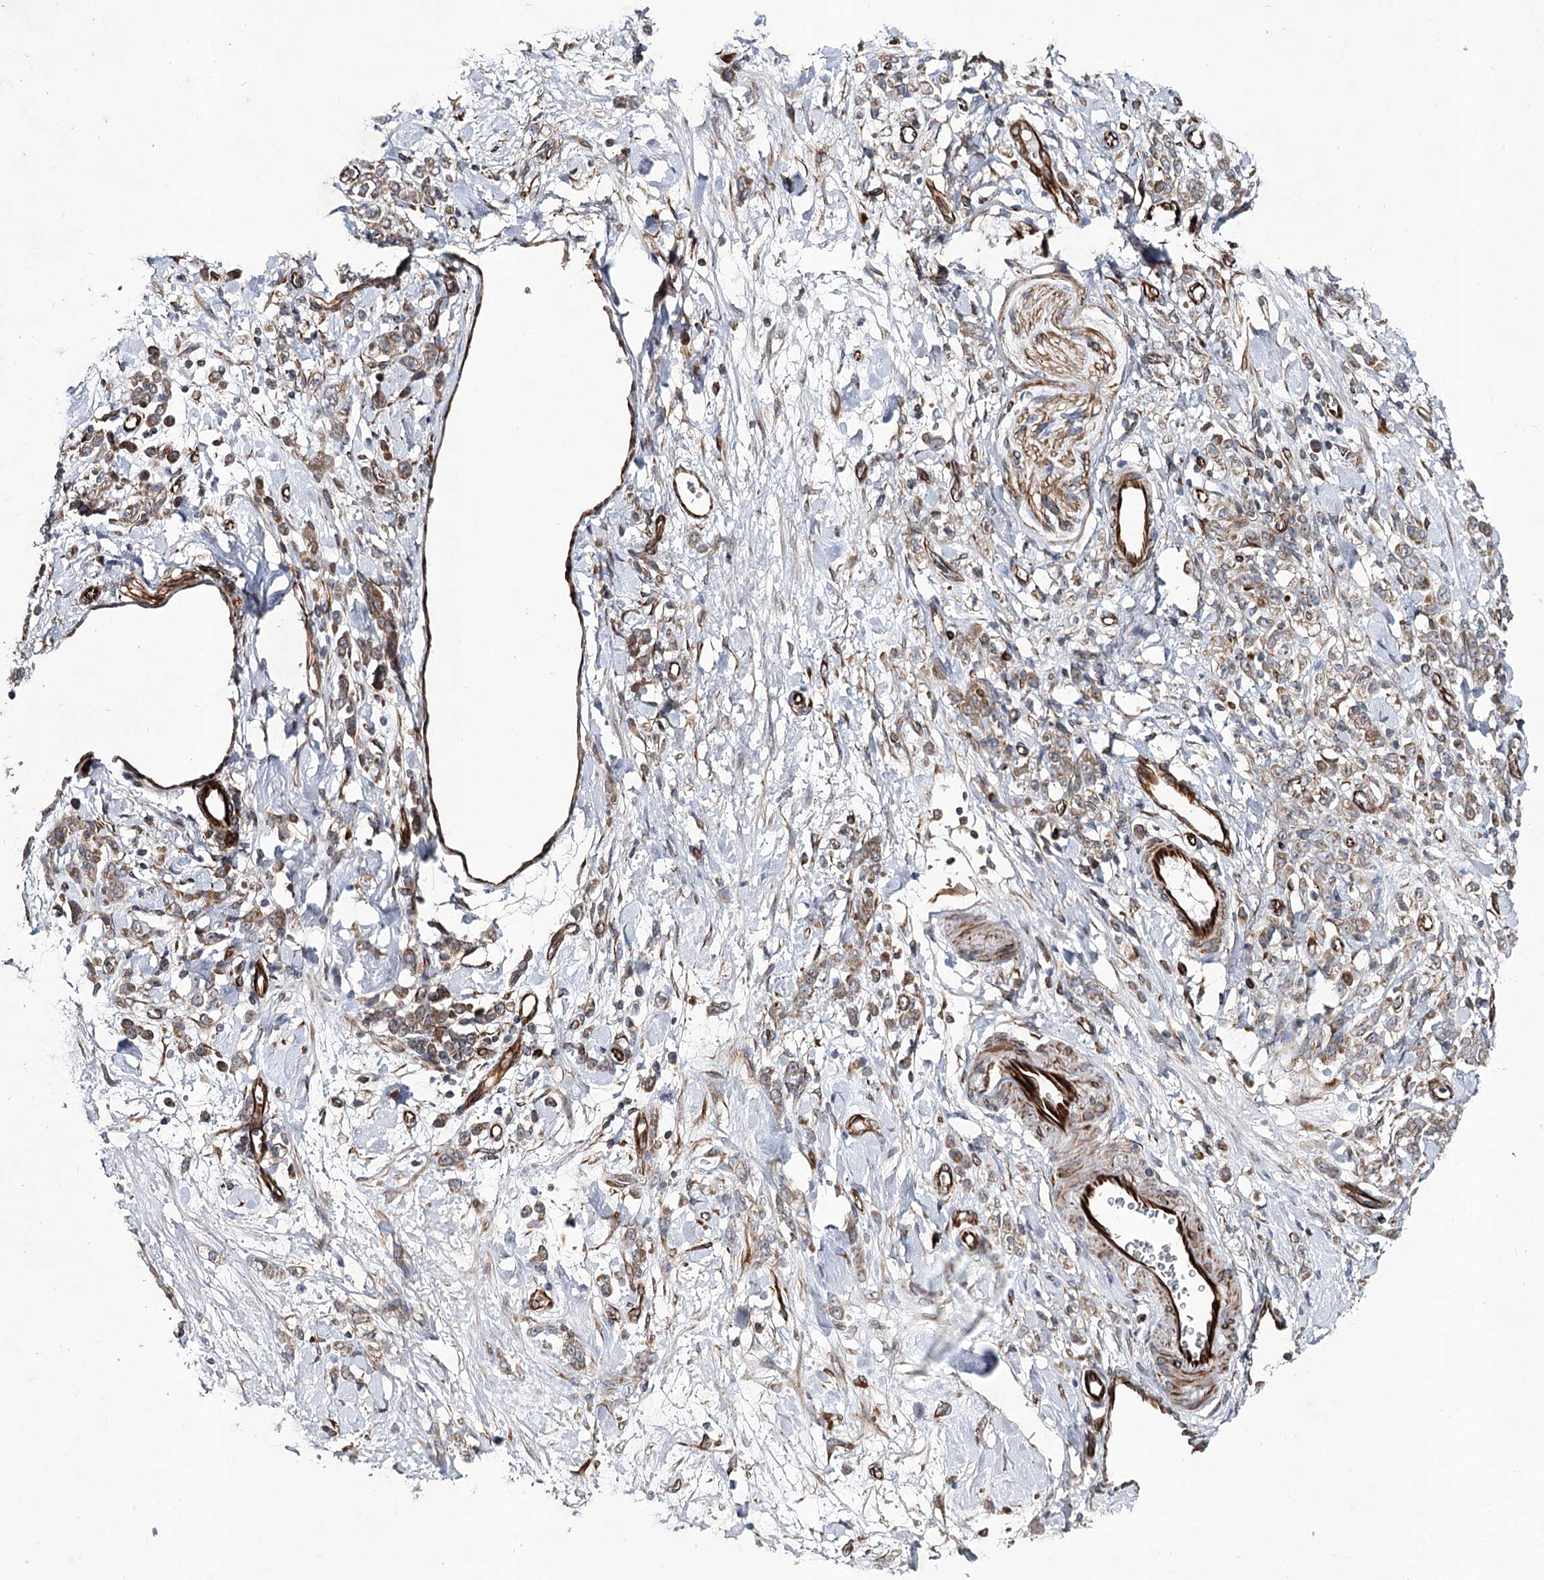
{"staining": {"intensity": "moderate", "quantity": ">75%", "location": "cytoplasmic/membranous"}, "tissue": "stomach cancer", "cell_type": "Tumor cells", "image_type": "cancer", "snomed": [{"axis": "morphology", "description": "Normal tissue, NOS"}, {"axis": "morphology", "description": "Adenocarcinoma, NOS"}, {"axis": "topography", "description": "Stomach"}], "caption": "This is a photomicrograph of immunohistochemistry (IHC) staining of stomach cancer, which shows moderate expression in the cytoplasmic/membranous of tumor cells.", "gene": "DPEP2", "patient": {"sex": "male", "age": 82}}